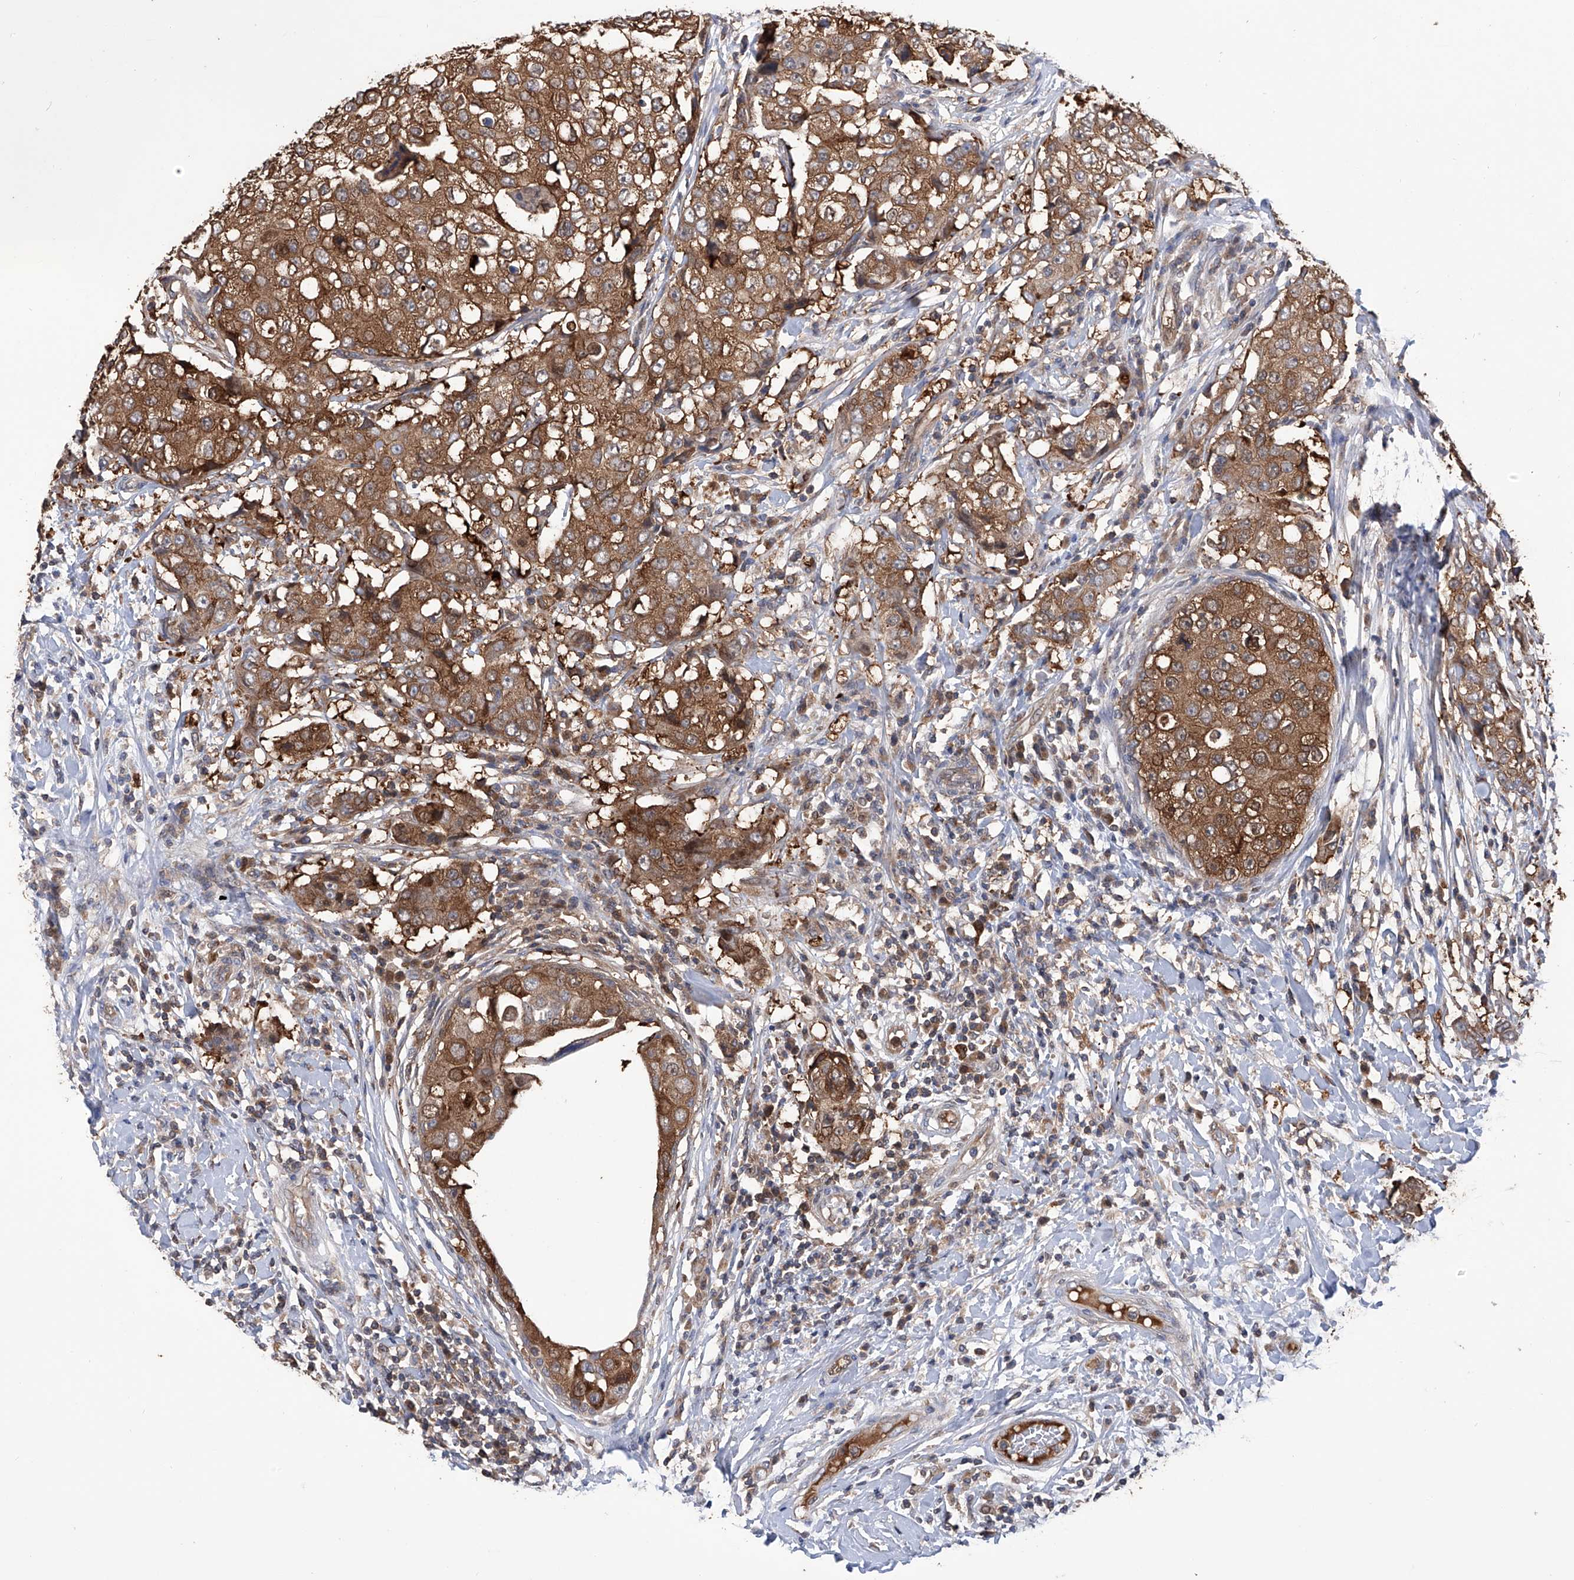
{"staining": {"intensity": "moderate", "quantity": ">75%", "location": "cytoplasmic/membranous"}, "tissue": "breast cancer", "cell_type": "Tumor cells", "image_type": "cancer", "snomed": [{"axis": "morphology", "description": "Duct carcinoma"}, {"axis": "topography", "description": "Breast"}], "caption": "Human intraductal carcinoma (breast) stained with a brown dye displays moderate cytoplasmic/membranous positive staining in about >75% of tumor cells.", "gene": "NUDT17", "patient": {"sex": "female", "age": 27}}